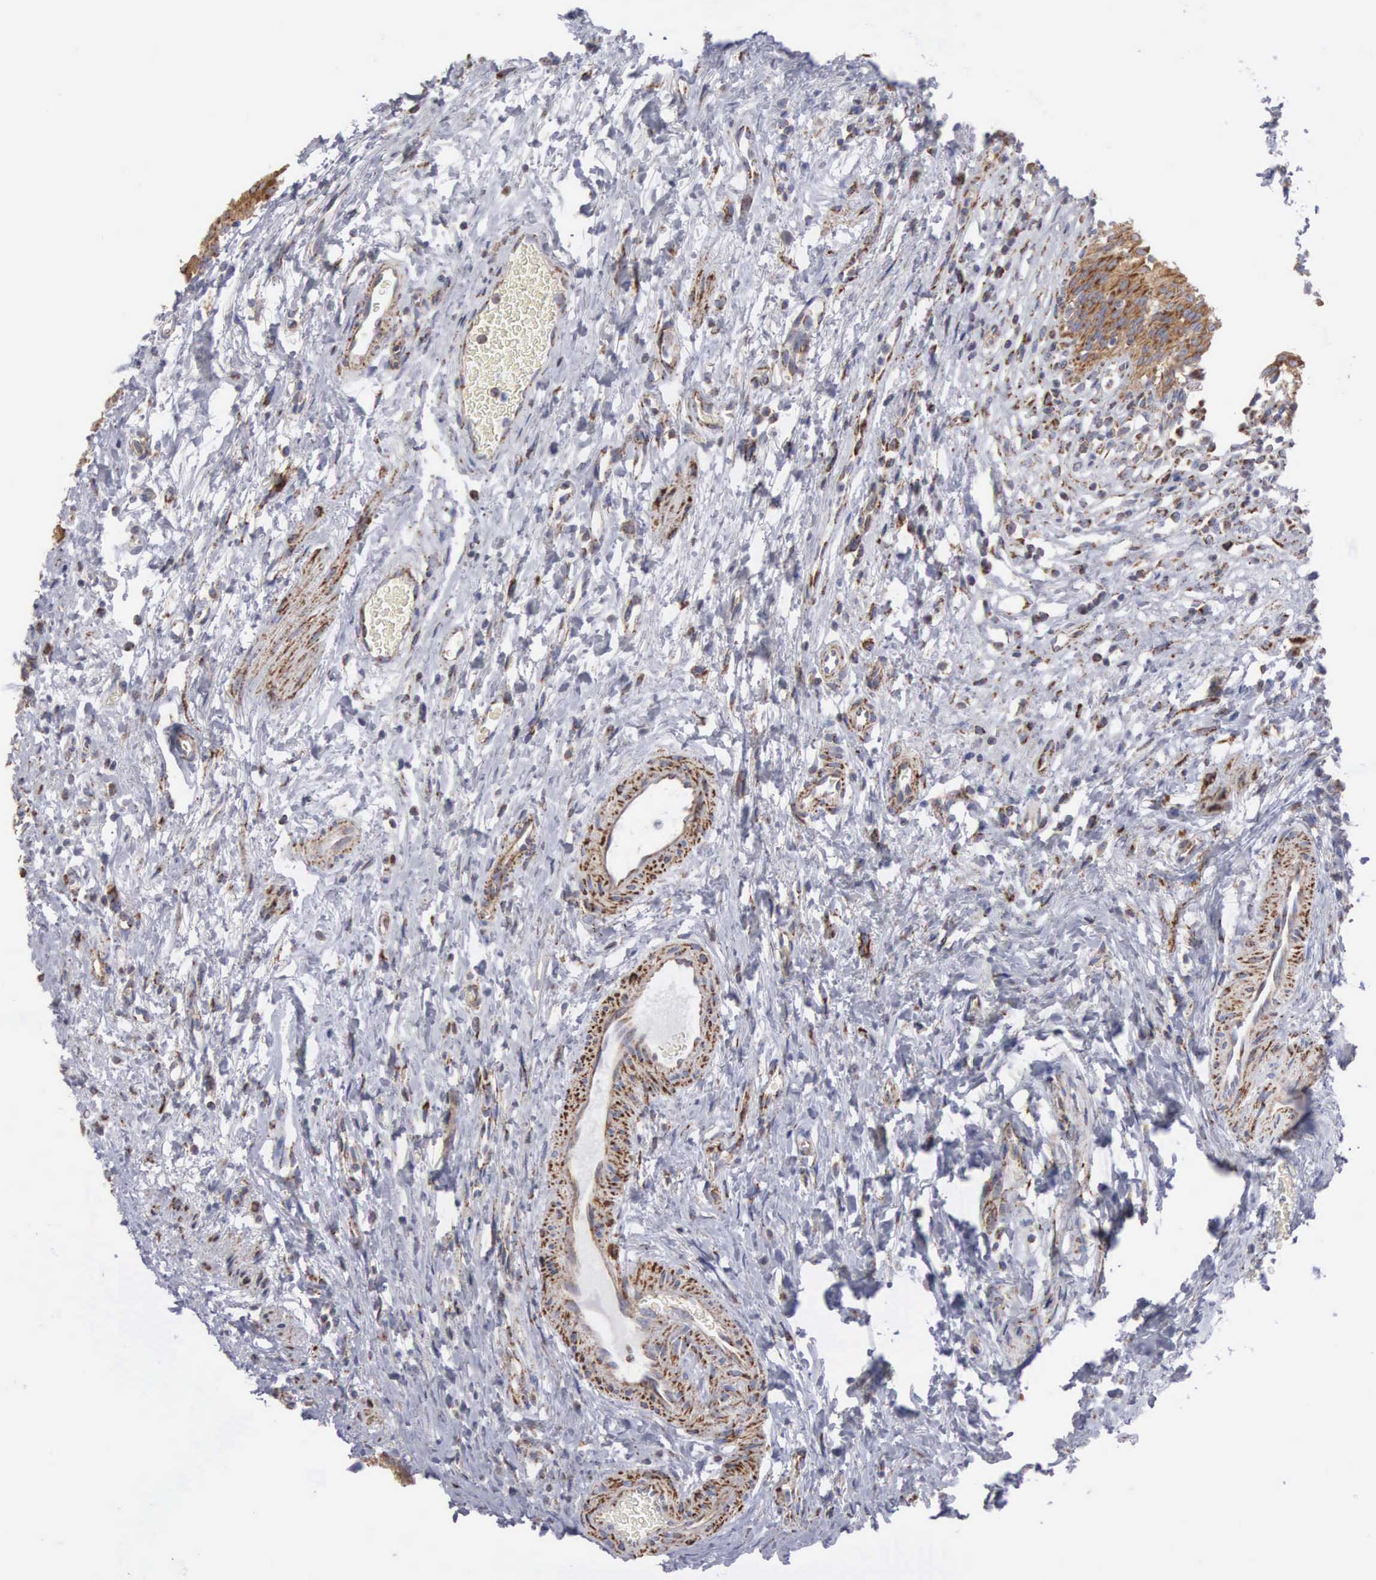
{"staining": {"intensity": "moderate", "quantity": ">75%", "location": "cytoplasmic/membranous"}, "tissue": "urinary bladder", "cell_type": "Urothelial cells", "image_type": "normal", "snomed": [{"axis": "morphology", "description": "Normal tissue, NOS"}, {"axis": "morphology", "description": "Urothelial carcinoma, Low grade"}, {"axis": "topography", "description": "Smooth muscle"}, {"axis": "topography", "description": "Urinary bladder"}], "caption": "DAB (3,3'-diaminobenzidine) immunohistochemical staining of unremarkable human urinary bladder reveals moderate cytoplasmic/membranous protein expression in about >75% of urothelial cells.", "gene": "APOOL", "patient": {"sex": "male", "age": 60}}